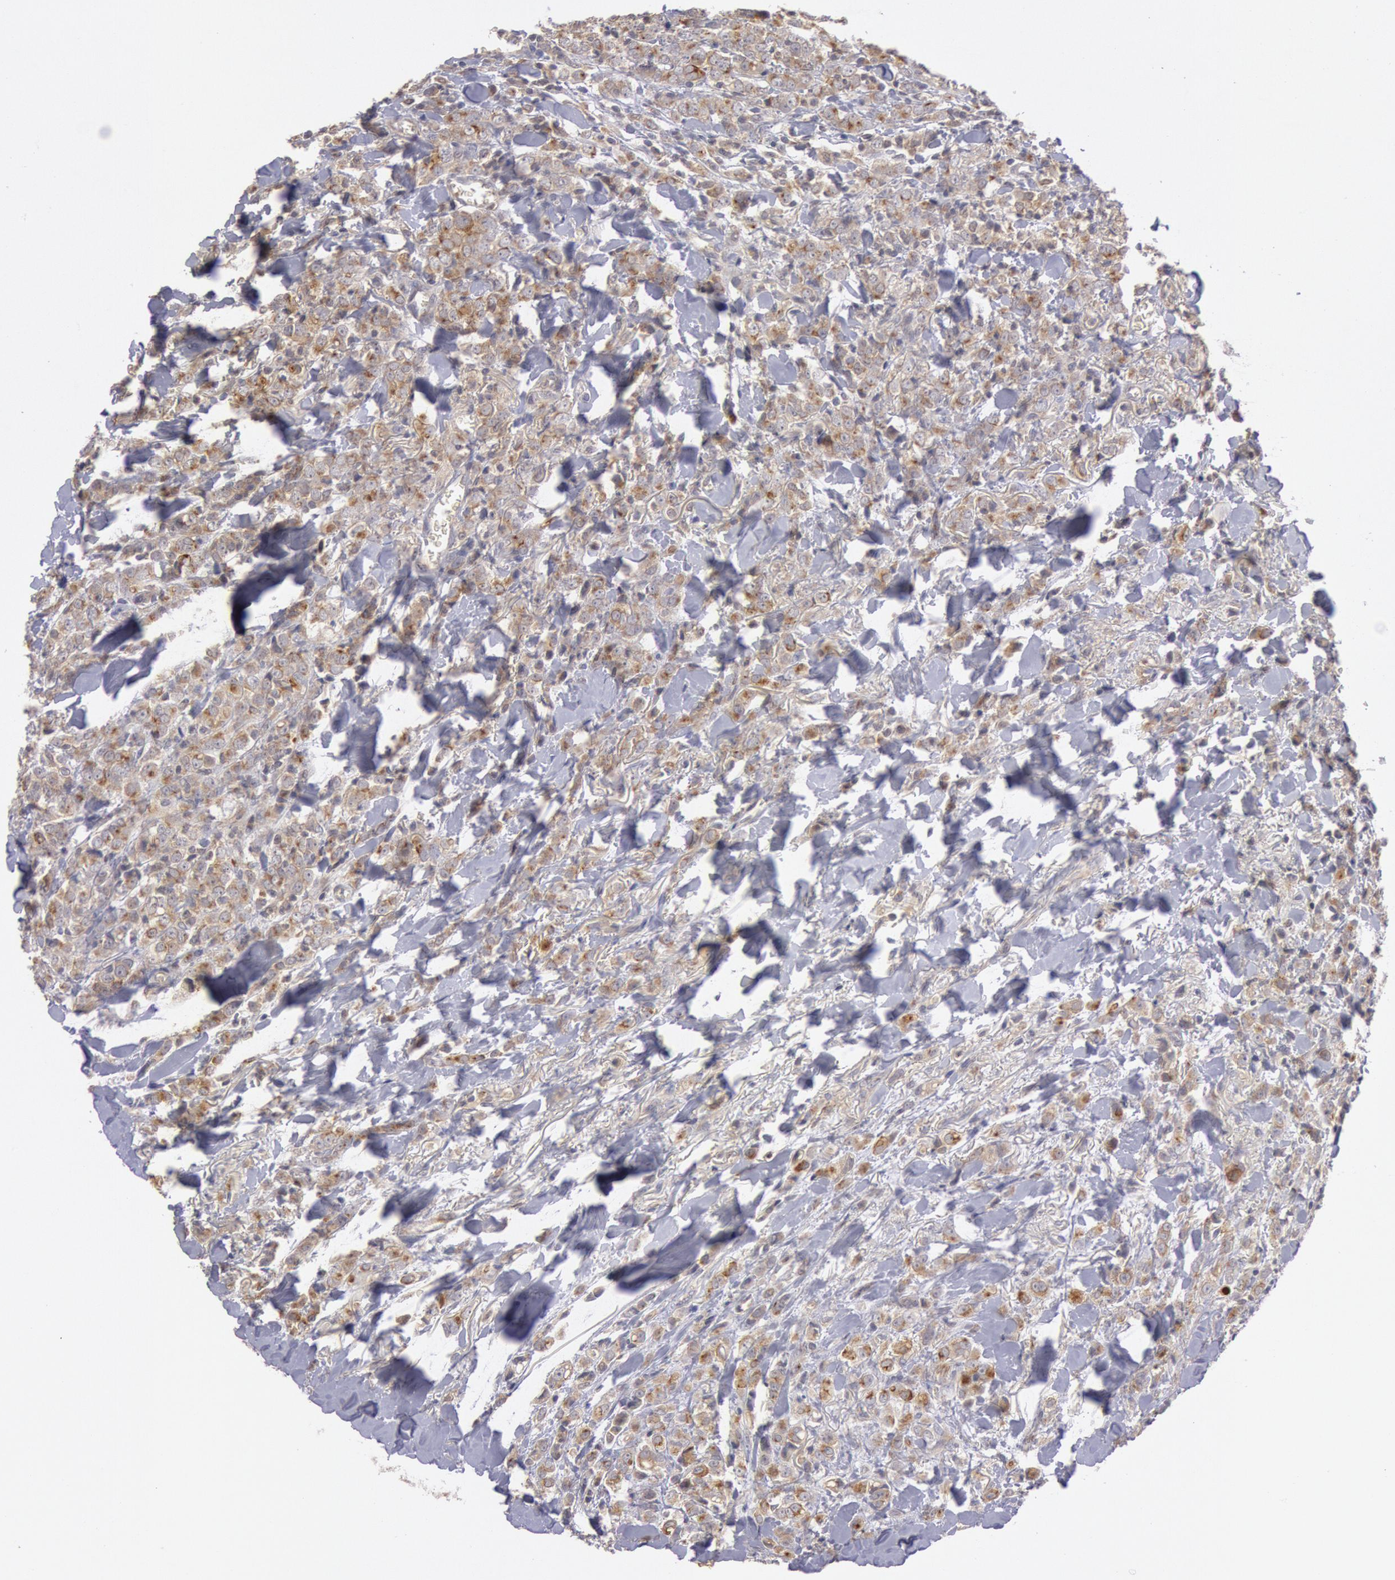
{"staining": {"intensity": "moderate", "quantity": "25%-75%", "location": "cytoplasmic/membranous"}, "tissue": "breast cancer", "cell_type": "Tumor cells", "image_type": "cancer", "snomed": [{"axis": "morphology", "description": "Lobular carcinoma"}, {"axis": "topography", "description": "Breast"}], "caption": "Immunohistochemical staining of breast cancer (lobular carcinoma) demonstrates medium levels of moderate cytoplasmic/membranous protein positivity in about 25%-75% of tumor cells. The protein is stained brown, and the nuclei are stained in blue (DAB (3,3'-diaminobenzidine) IHC with brightfield microscopy, high magnification).", "gene": "PLA2G6", "patient": {"sex": "female", "age": 57}}